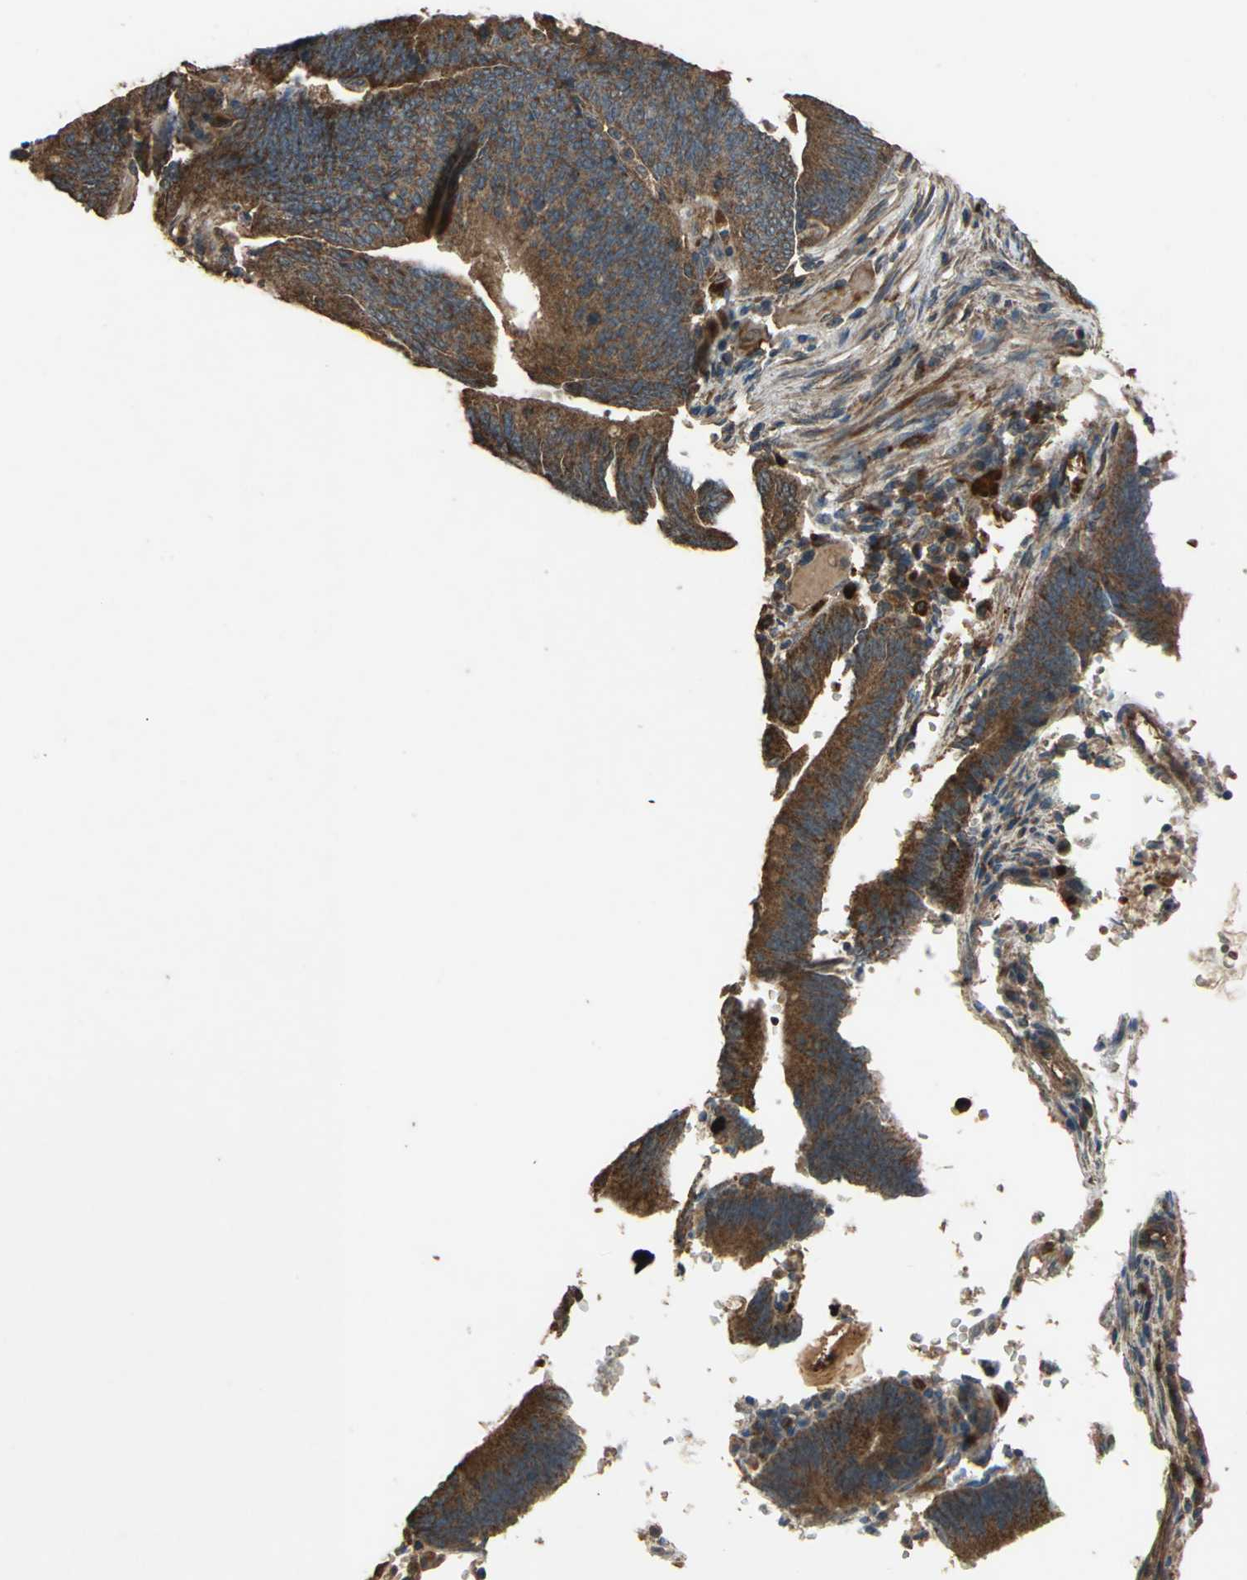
{"staining": {"intensity": "strong", "quantity": ">75%", "location": "cytoplasmic/membranous"}, "tissue": "colorectal cancer", "cell_type": "Tumor cells", "image_type": "cancer", "snomed": [{"axis": "morphology", "description": "Adenocarcinoma, NOS"}, {"axis": "topography", "description": "Rectum"}], "caption": "Colorectal cancer (adenocarcinoma) stained with a protein marker demonstrates strong staining in tumor cells.", "gene": "POLRMT", "patient": {"sex": "female", "age": 66}}